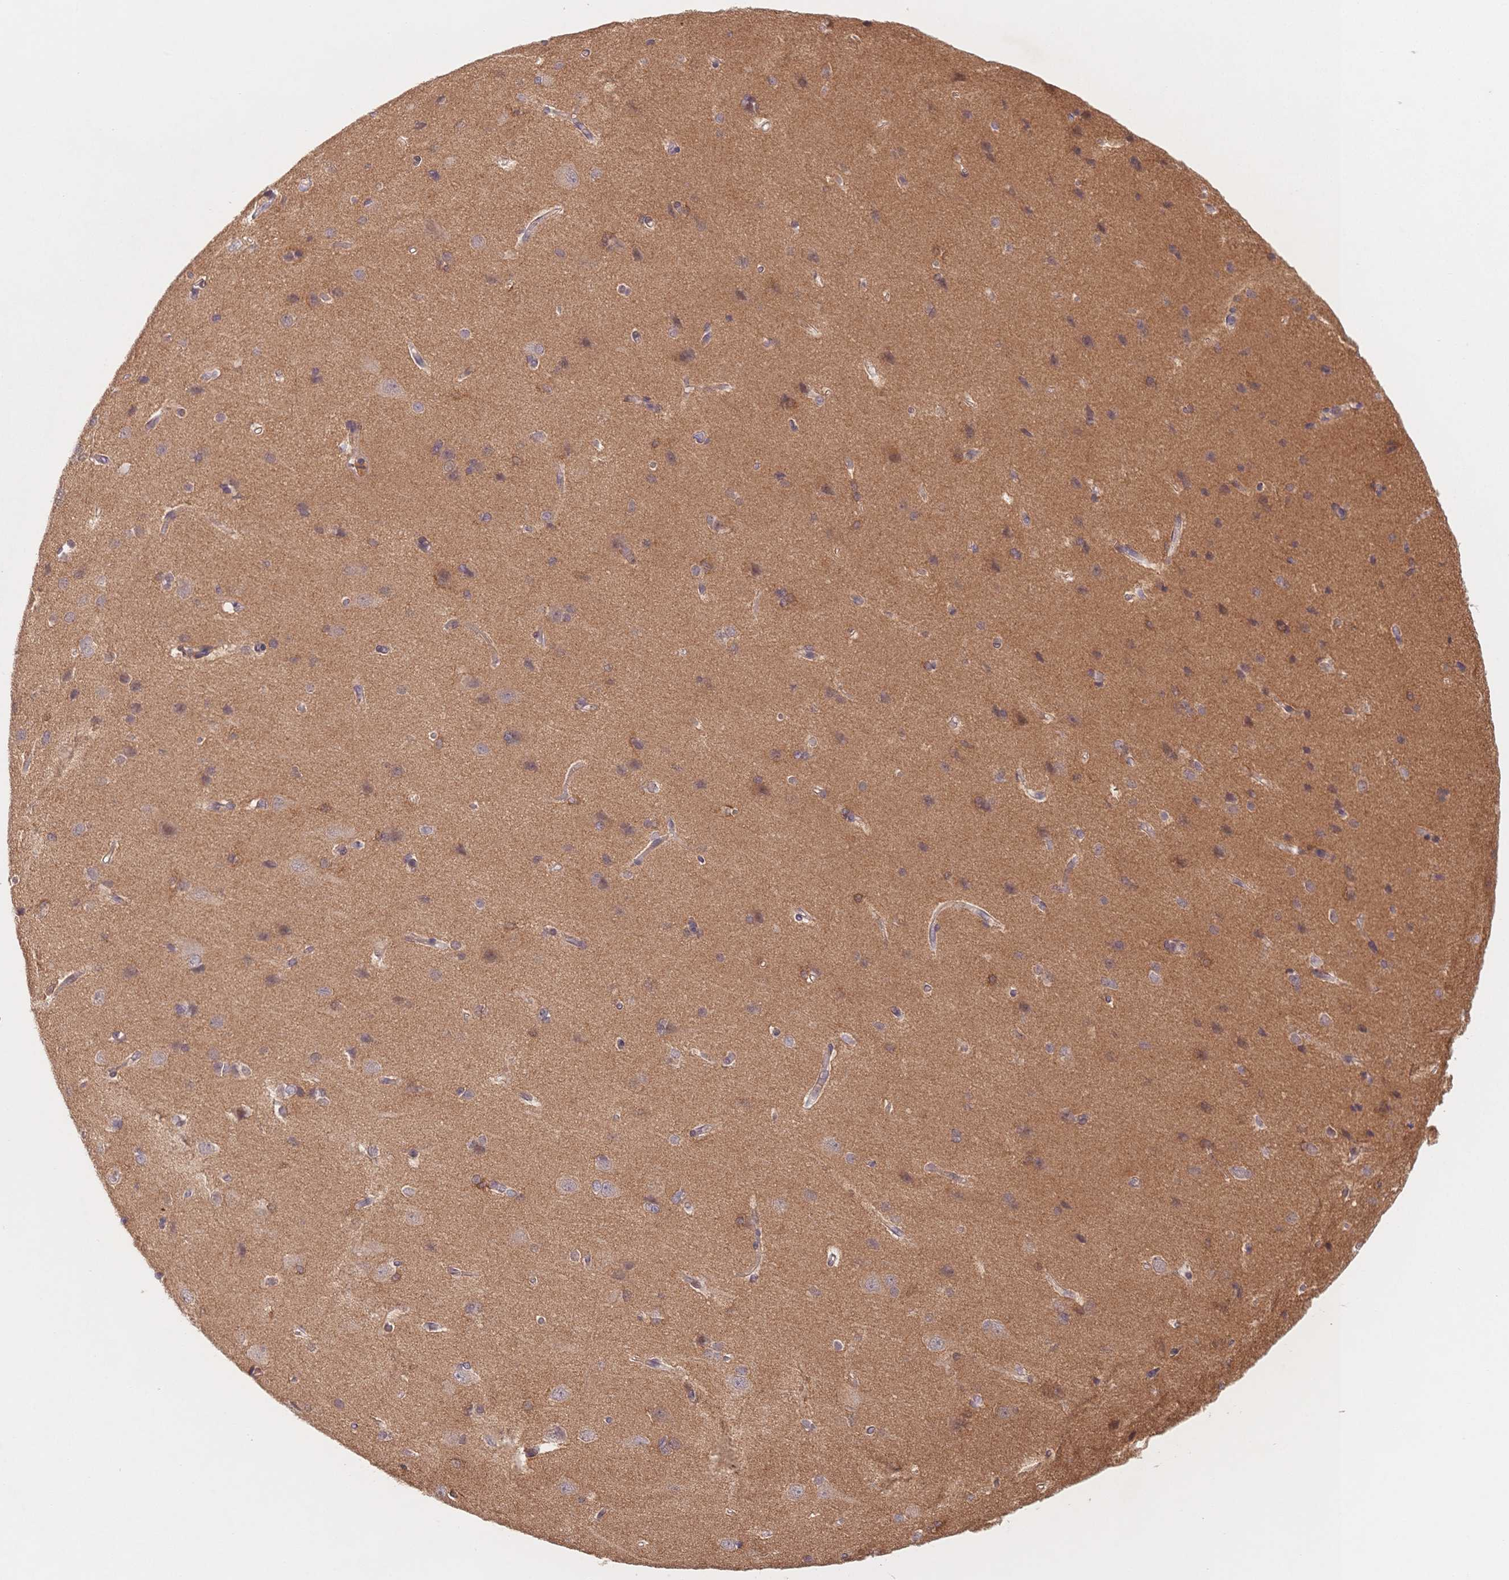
{"staining": {"intensity": "weak", "quantity": "25%-75%", "location": "cytoplasmic/membranous"}, "tissue": "cerebral cortex", "cell_type": "Endothelial cells", "image_type": "normal", "snomed": [{"axis": "morphology", "description": "Normal tissue, NOS"}, {"axis": "topography", "description": "Cerebral cortex"}], "caption": "A high-resolution photomicrograph shows IHC staining of benign cerebral cortex, which shows weak cytoplasmic/membranous expression in approximately 25%-75% of endothelial cells. The protein of interest is shown in brown color, while the nuclei are stained blue.", "gene": "C12orf75", "patient": {"sex": "male", "age": 37}}